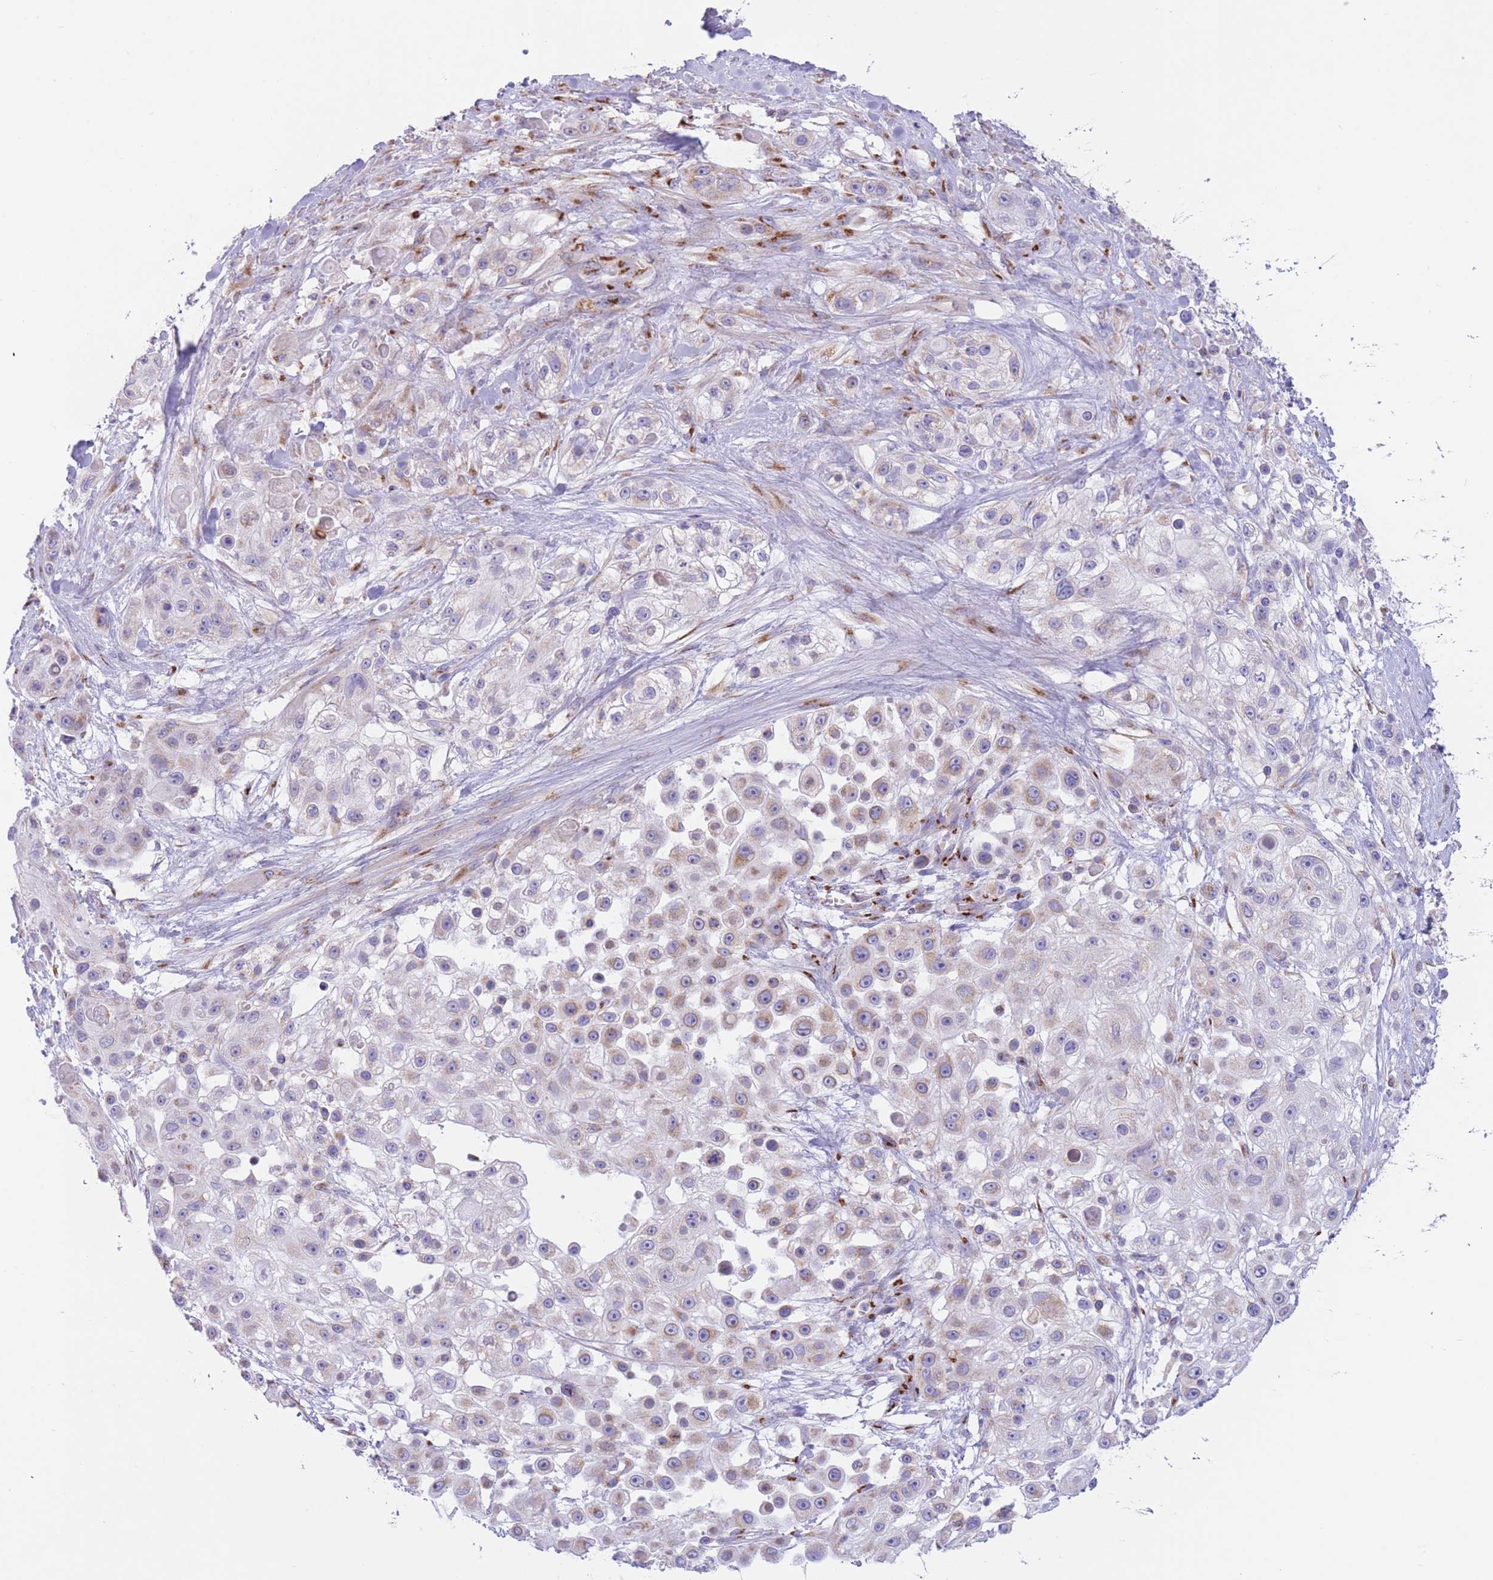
{"staining": {"intensity": "weak", "quantity": "25%-75%", "location": "cytoplasmic/membranous"}, "tissue": "skin cancer", "cell_type": "Tumor cells", "image_type": "cancer", "snomed": [{"axis": "morphology", "description": "Squamous cell carcinoma, NOS"}, {"axis": "topography", "description": "Skin"}], "caption": "DAB immunohistochemical staining of human squamous cell carcinoma (skin) demonstrates weak cytoplasmic/membranous protein staining in about 25%-75% of tumor cells.", "gene": "MPND", "patient": {"sex": "male", "age": 67}}